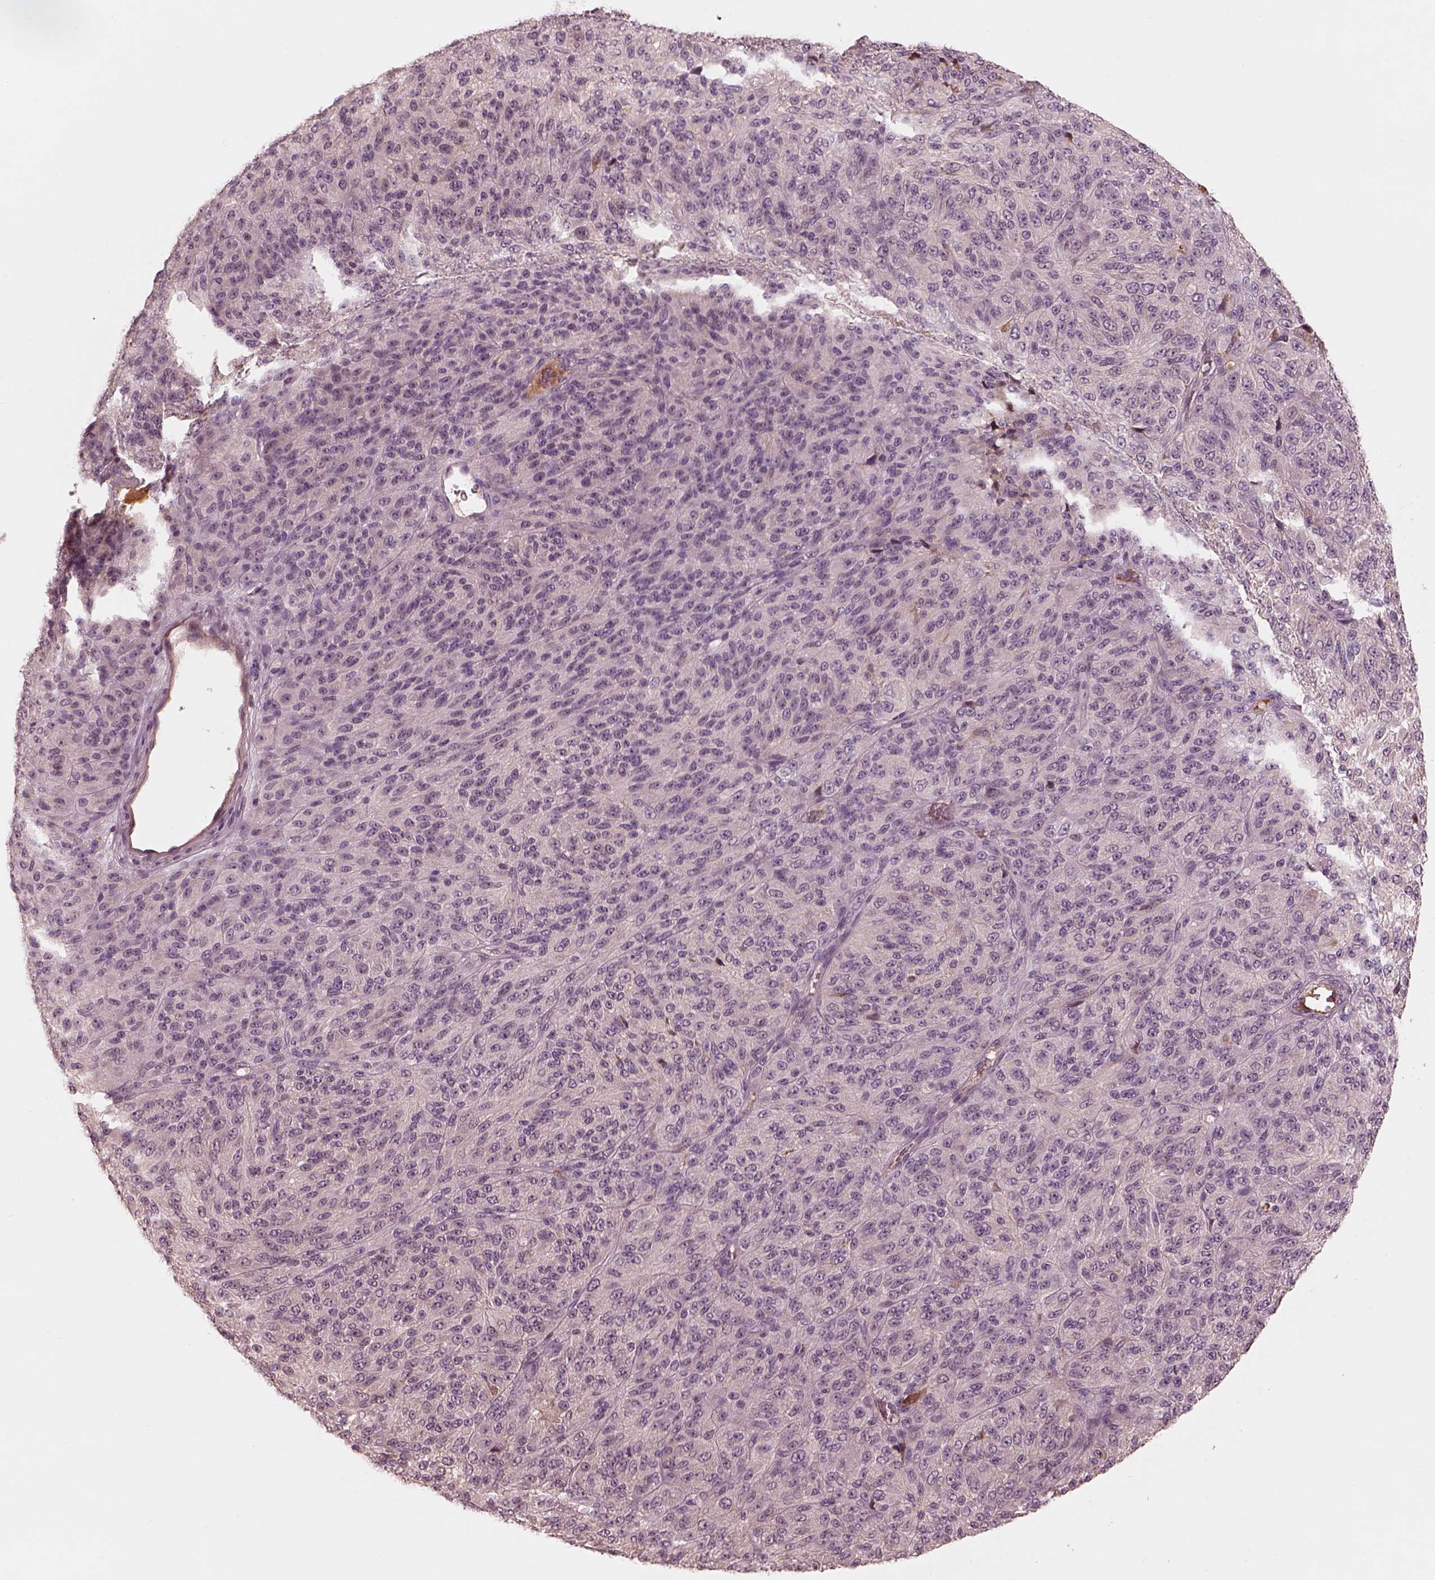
{"staining": {"intensity": "negative", "quantity": "none", "location": "none"}, "tissue": "melanoma", "cell_type": "Tumor cells", "image_type": "cancer", "snomed": [{"axis": "morphology", "description": "Malignant melanoma, Metastatic site"}, {"axis": "topography", "description": "Brain"}], "caption": "Melanoma was stained to show a protein in brown. There is no significant positivity in tumor cells. (Stains: DAB (3,3'-diaminobenzidine) immunohistochemistry (IHC) with hematoxylin counter stain, Microscopy: brightfield microscopy at high magnification).", "gene": "TF", "patient": {"sex": "female", "age": 56}}